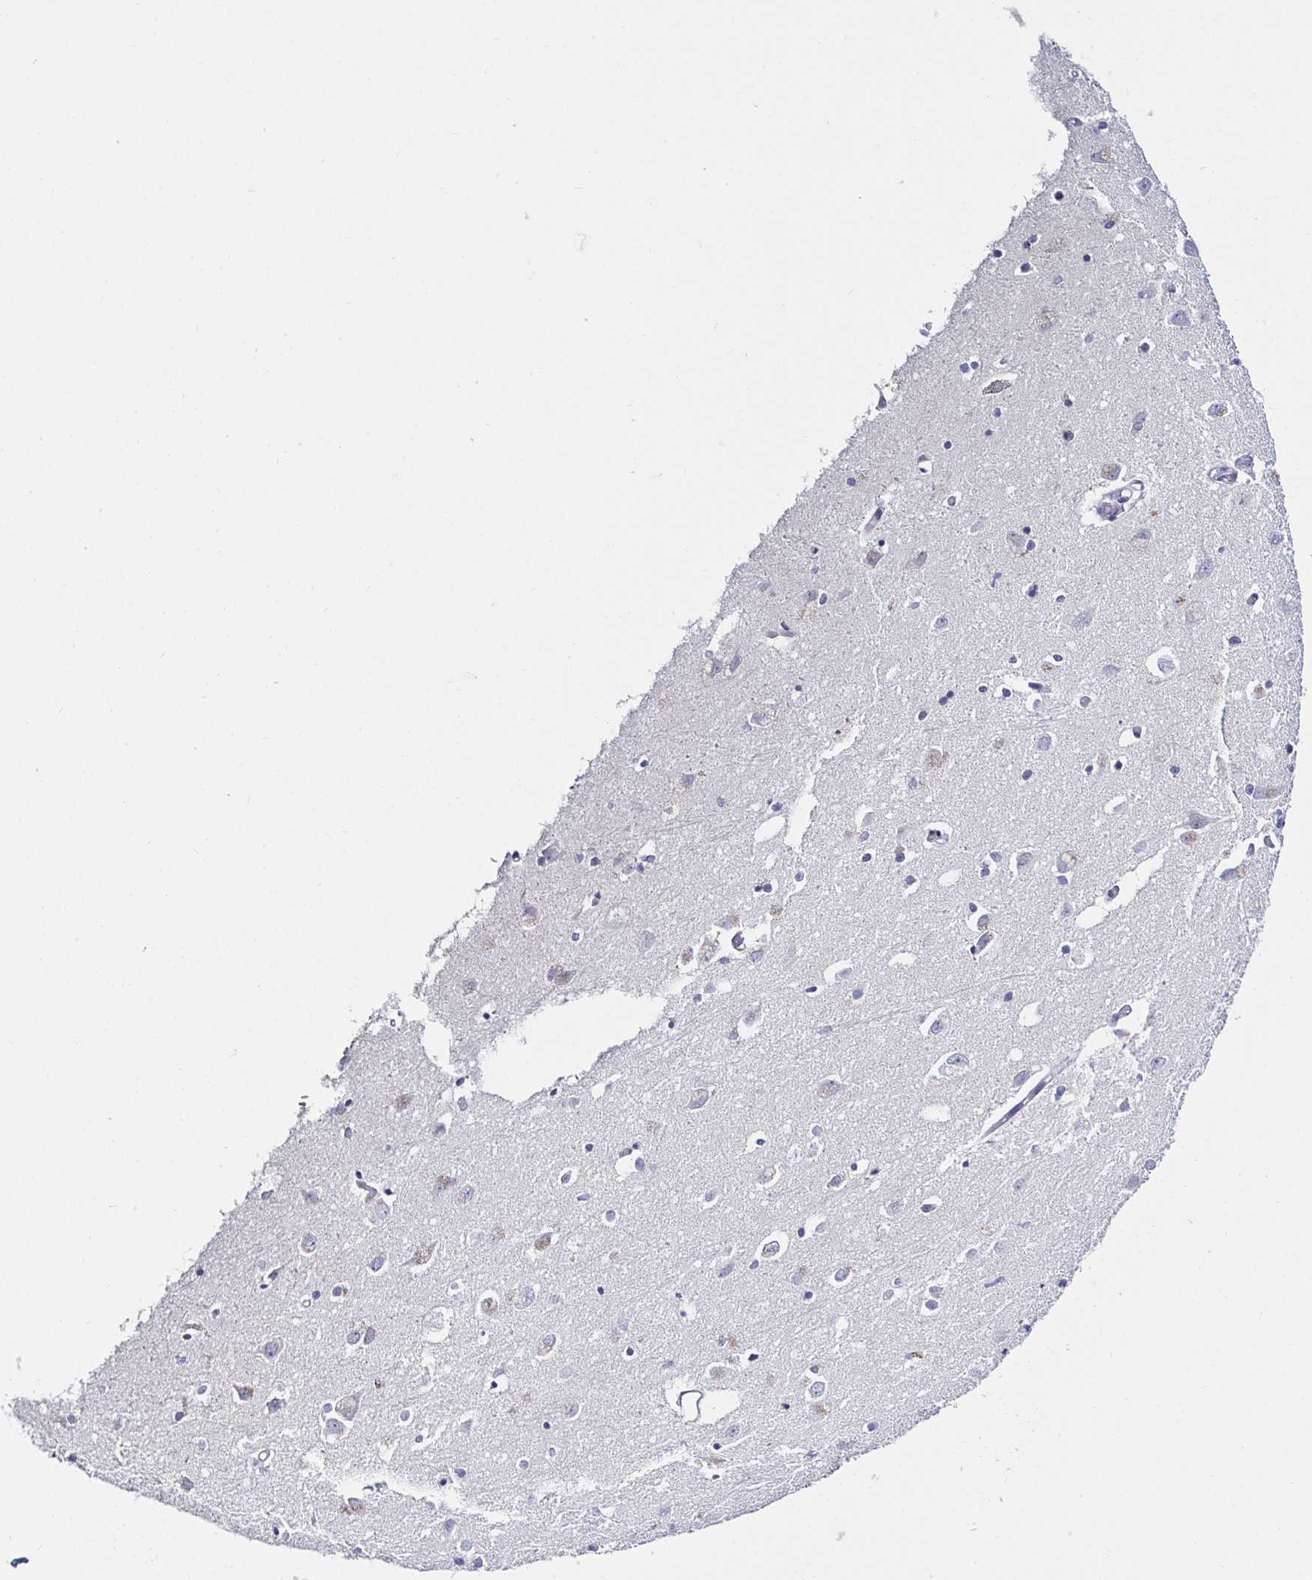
{"staining": {"intensity": "negative", "quantity": "none", "location": "none"}, "tissue": "caudate", "cell_type": "Glial cells", "image_type": "normal", "snomed": [{"axis": "morphology", "description": "Normal tissue, NOS"}, {"axis": "topography", "description": "Lateral ventricle wall"}, {"axis": "topography", "description": "Hippocampus"}], "caption": "Immunohistochemistry (IHC) photomicrograph of benign human caudate stained for a protein (brown), which displays no positivity in glial cells. (DAB (3,3'-diaminobenzidine) immunohistochemistry with hematoxylin counter stain).", "gene": "OR10K1", "patient": {"sex": "female", "age": 63}}